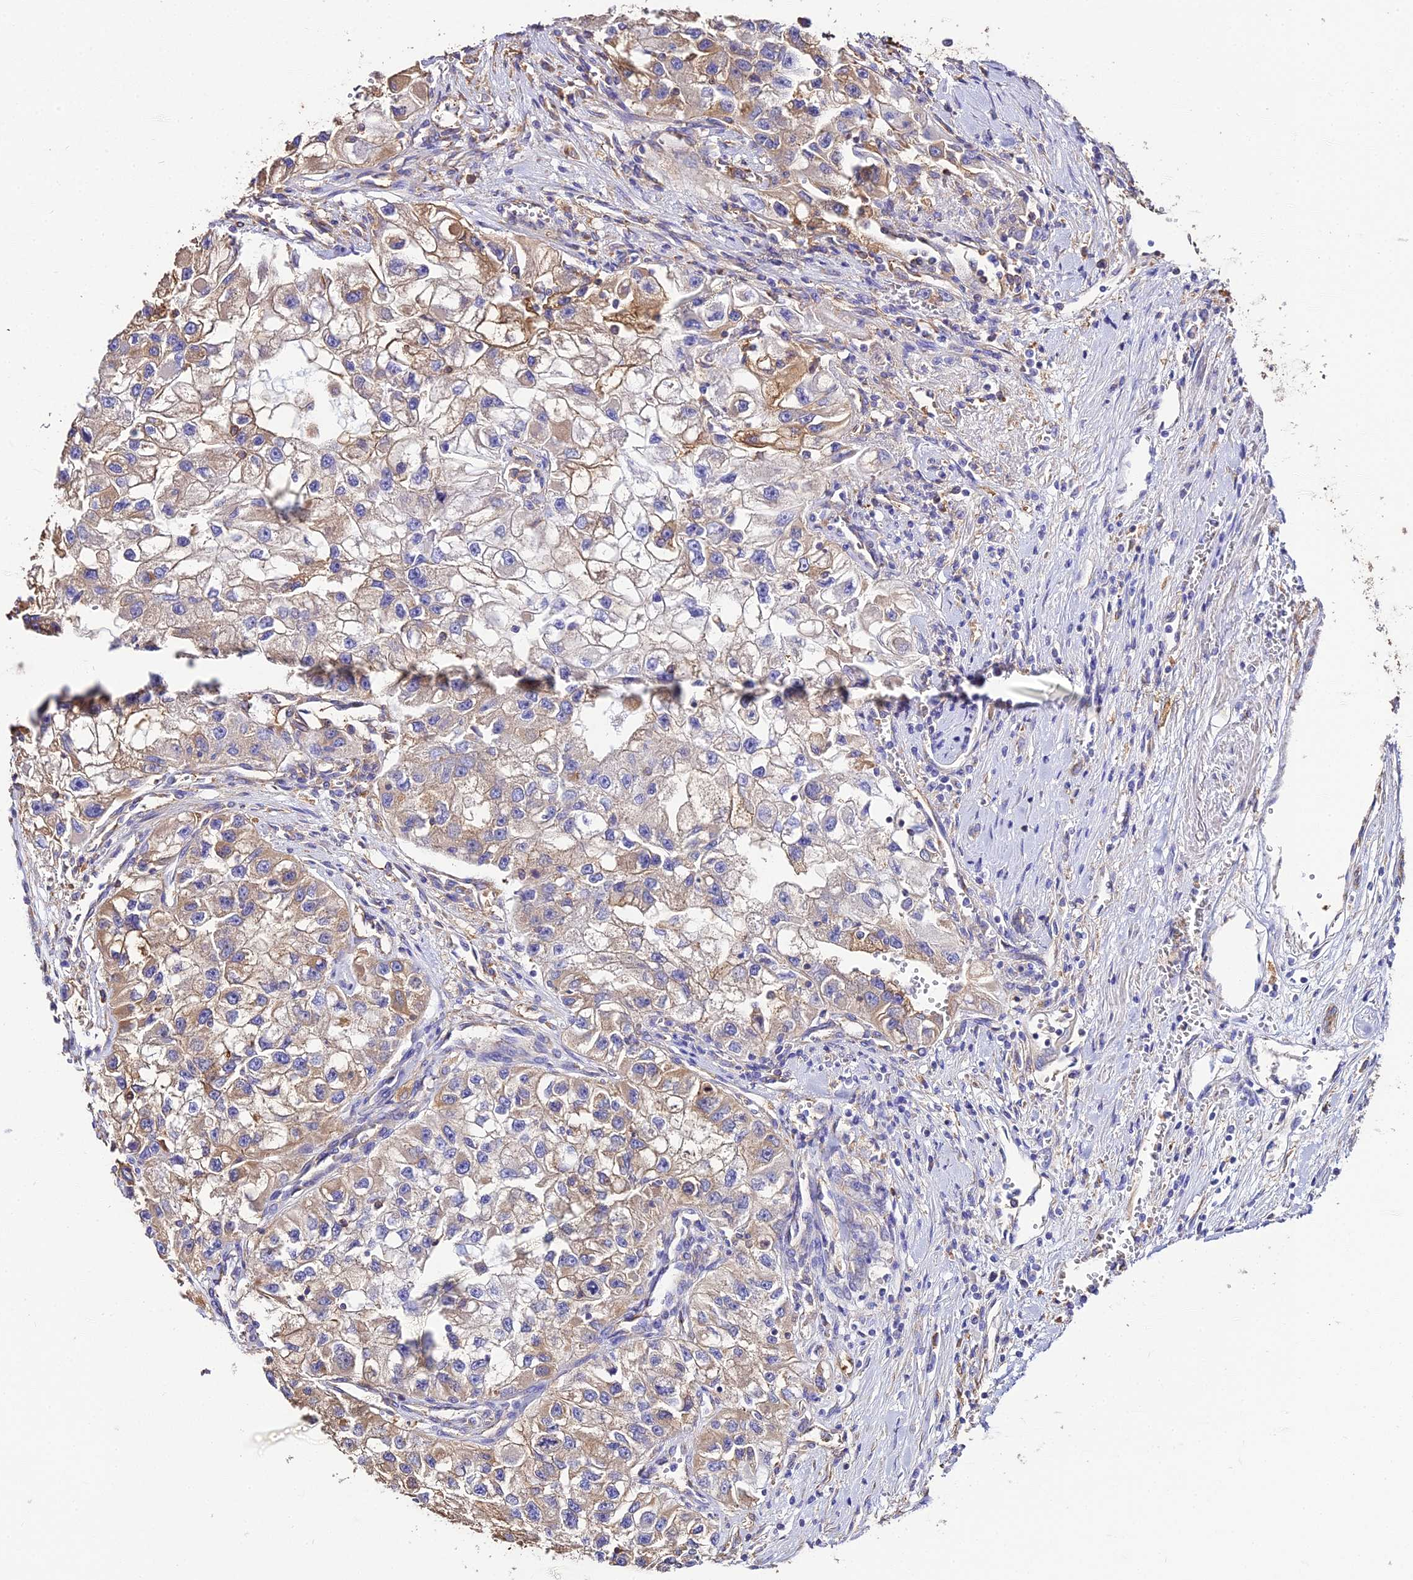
{"staining": {"intensity": "moderate", "quantity": "25%-75%", "location": "cytoplasmic/membranous"}, "tissue": "renal cancer", "cell_type": "Tumor cells", "image_type": "cancer", "snomed": [{"axis": "morphology", "description": "Adenocarcinoma, NOS"}, {"axis": "topography", "description": "Kidney"}], "caption": "The immunohistochemical stain labels moderate cytoplasmic/membranous staining in tumor cells of renal cancer (adenocarcinoma) tissue.", "gene": "TUBA3D", "patient": {"sex": "male", "age": 63}}